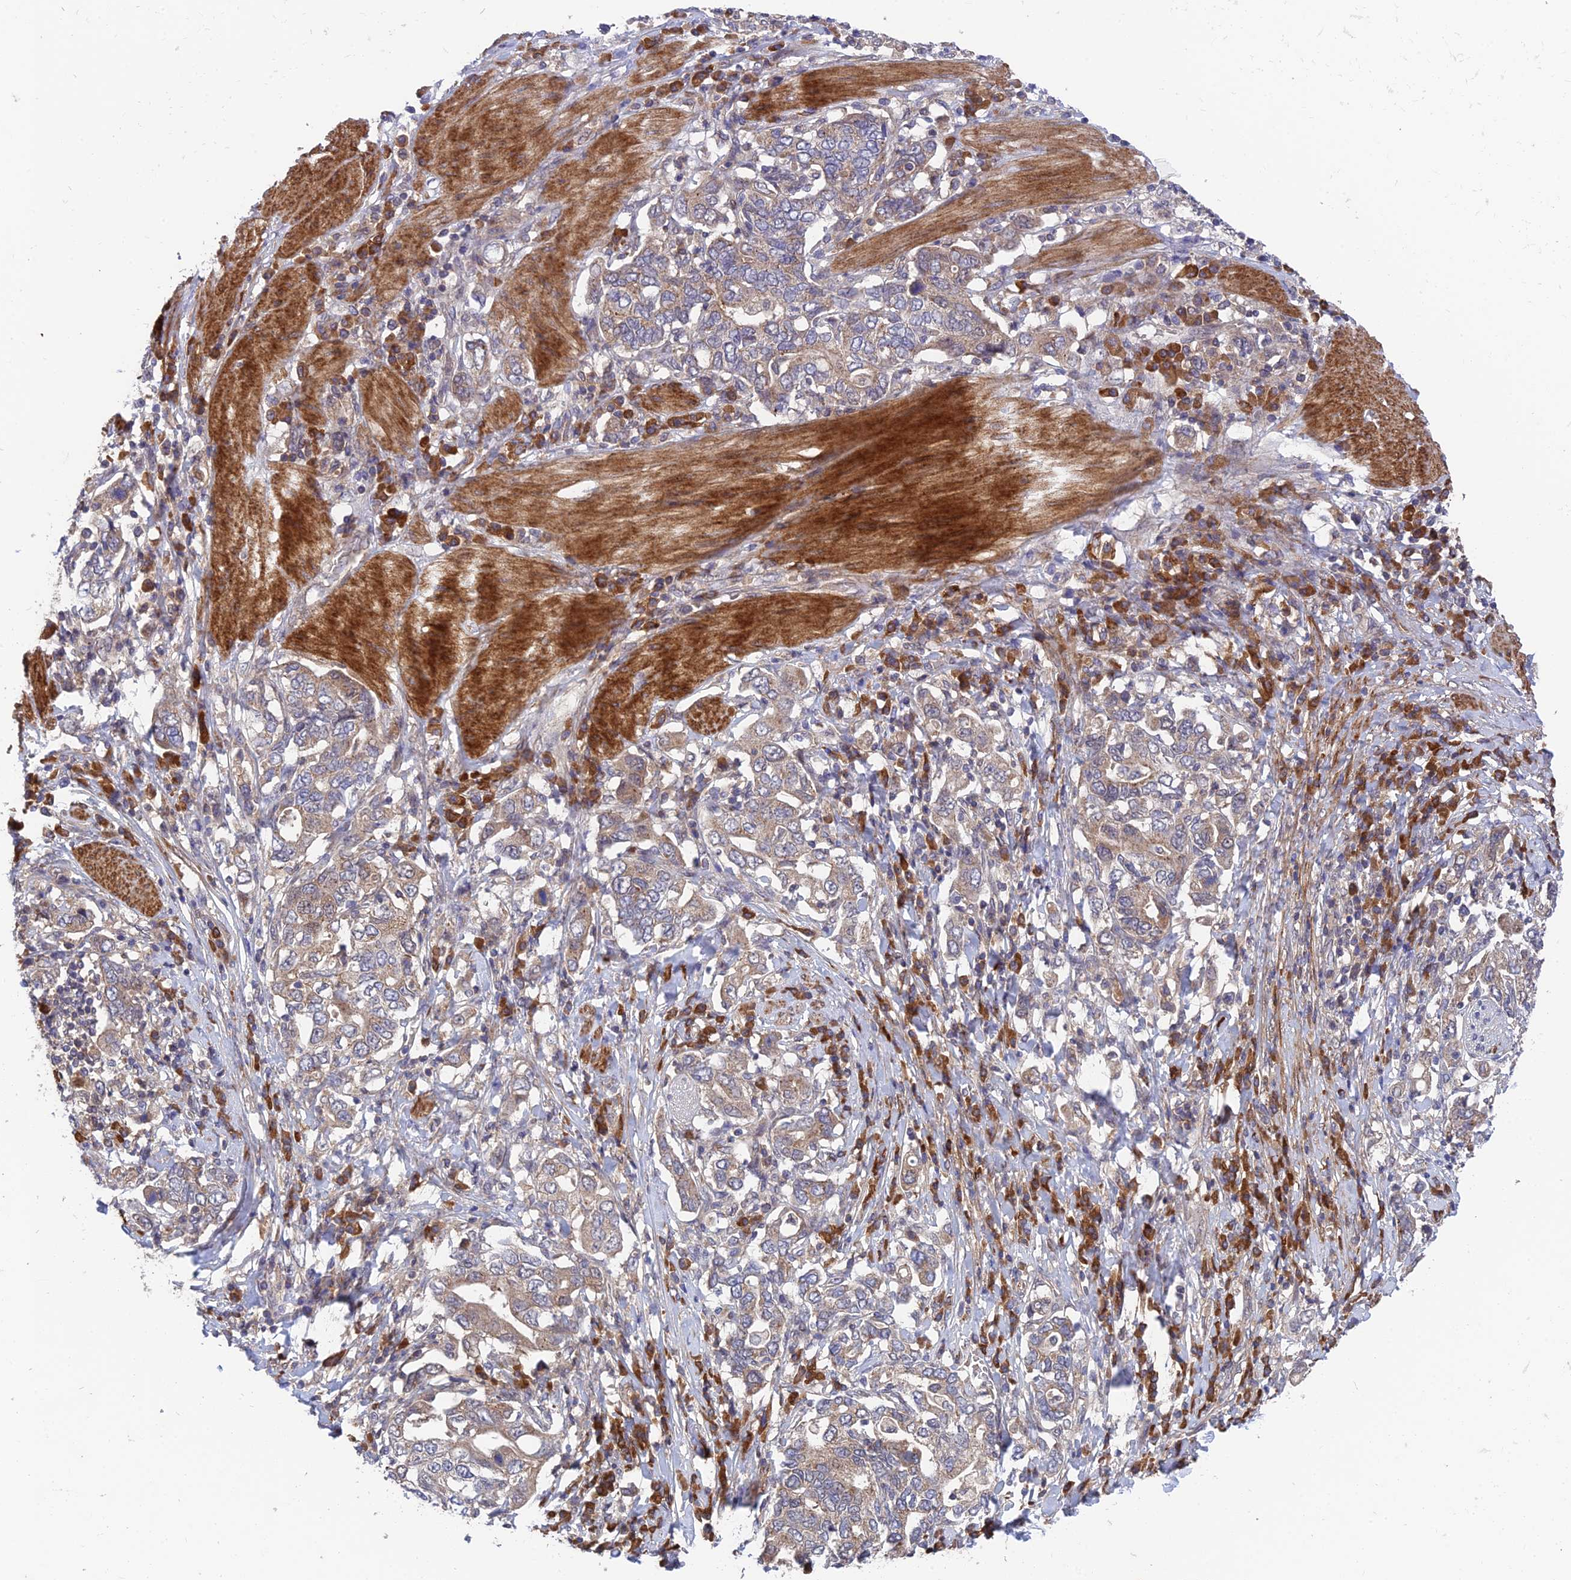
{"staining": {"intensity": "weak", "quantity": "25%-75%", "location": "cytoplasmic/membranous"}, "tissue": "stomach cancer", "cell_type": "Tumor cells", "image_type": "cancer", "snomed": [{"axis": "morphology", "description": "Adenocarcinoma, NOS"}, {"axis": "topography", "description": "Stomach, upper"}, {"axis": "topography", "description": "Stomach"}], "caption": "A histopathology image of adenocarcinoma (stomach) stained for a protein shows weak cytoplasmic/membranous brown staining in tumor cells. (DAB (3,3'-diaminobenzidine) IHC with brightfield microscopy, high magnification).", "gene": "UROS", "patient": {"sex": "male", "age": 62}}